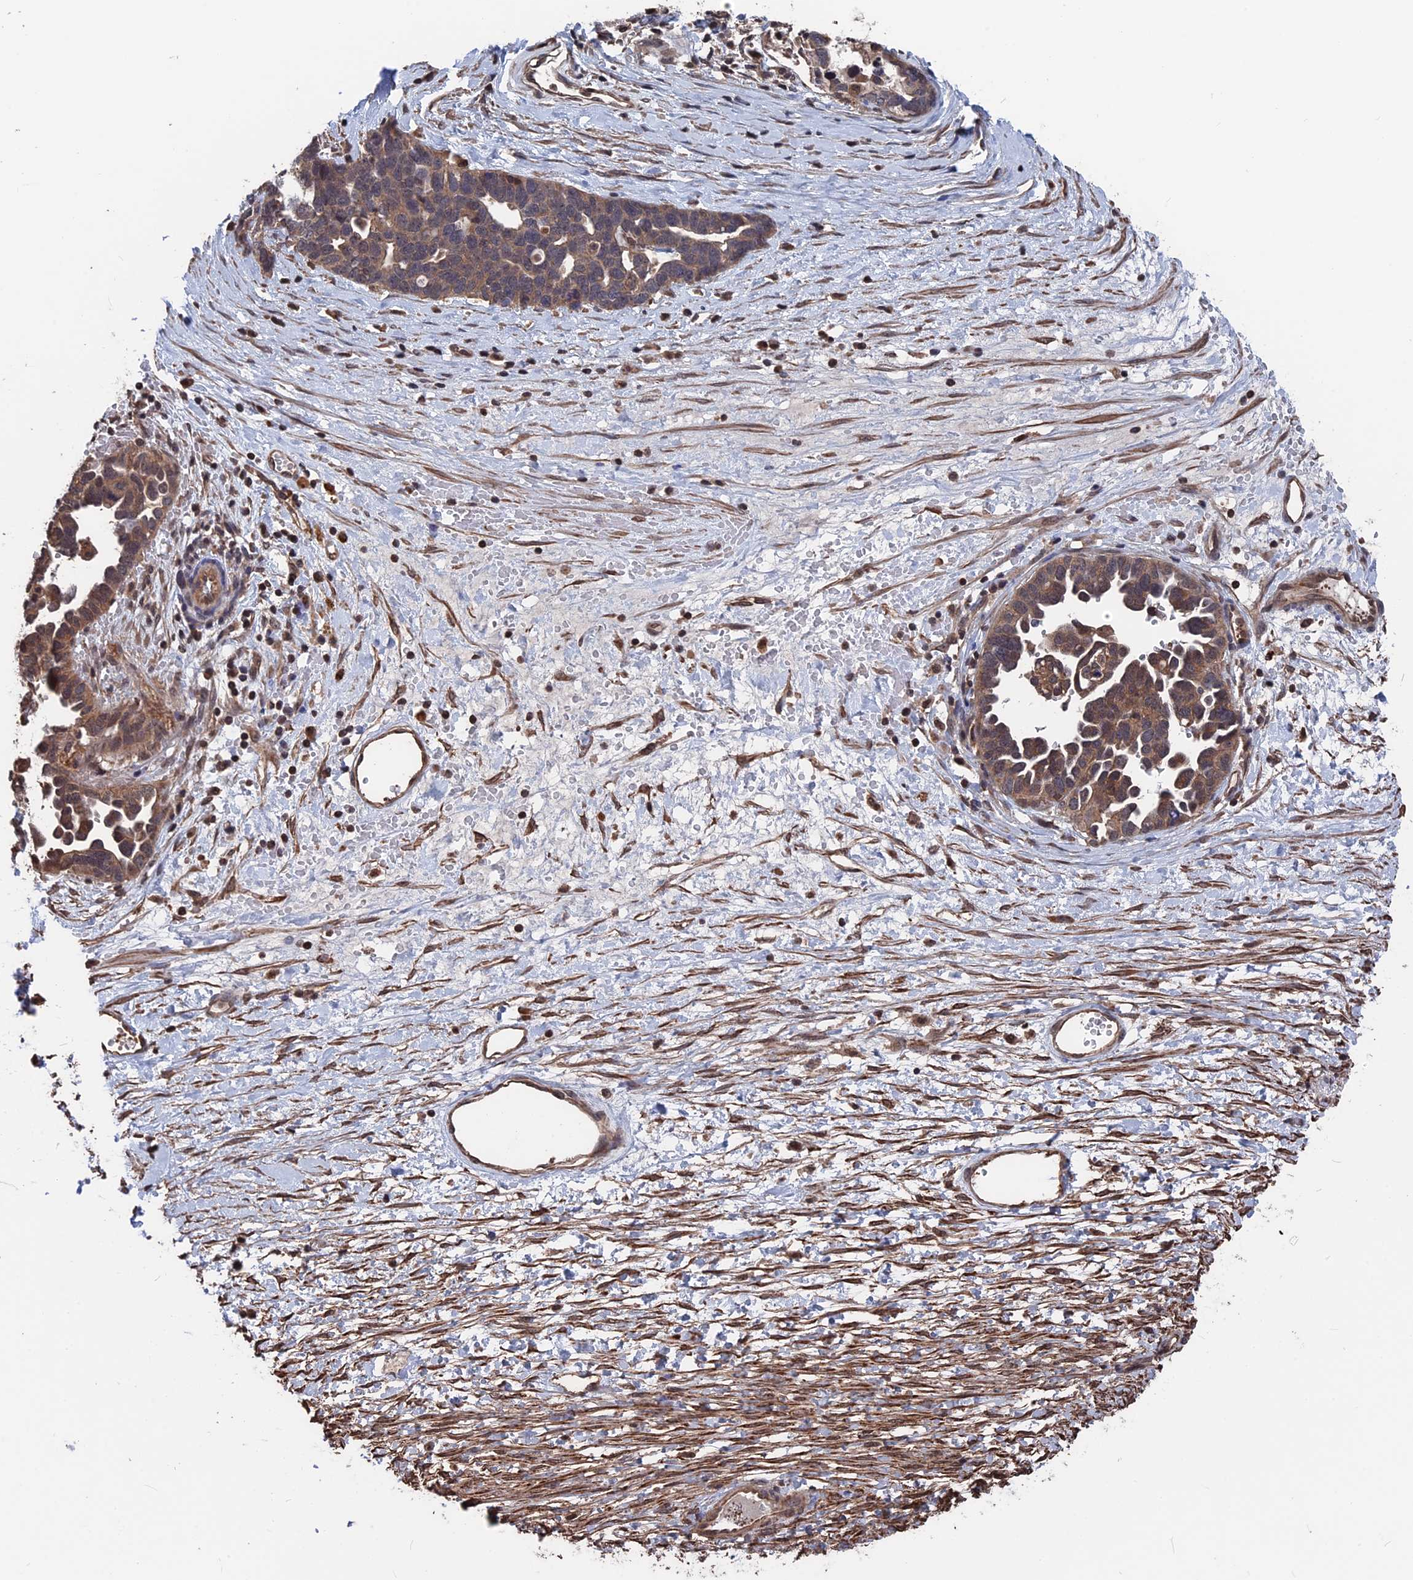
{"staining": {"intensity": "moderate", "quantity": "<25%", "location": "cytoplasmic/membranous,nuclear"}, "tissue": "ovarian cancer", "cell_type": "Tumor cells", "image_type": "cancer", "snomed": [{"axis": "morphology", "description": "Cystadenocarcinoma, serous, NOS"}, {"axis": "topography", "description": "Ovary"}], "caption": "Serous cystadenocarcinoma (ovarian) was stained to show a protein in brown. There is low levels of moderate cytoplasmic/membranous and nuclear expression in about <25% of tumor cells. (brown staining indicates protein expression, while blue staining denotes nuclei).", "gene": "PDE12", "patient": {"sex": "female", "age": 54}}